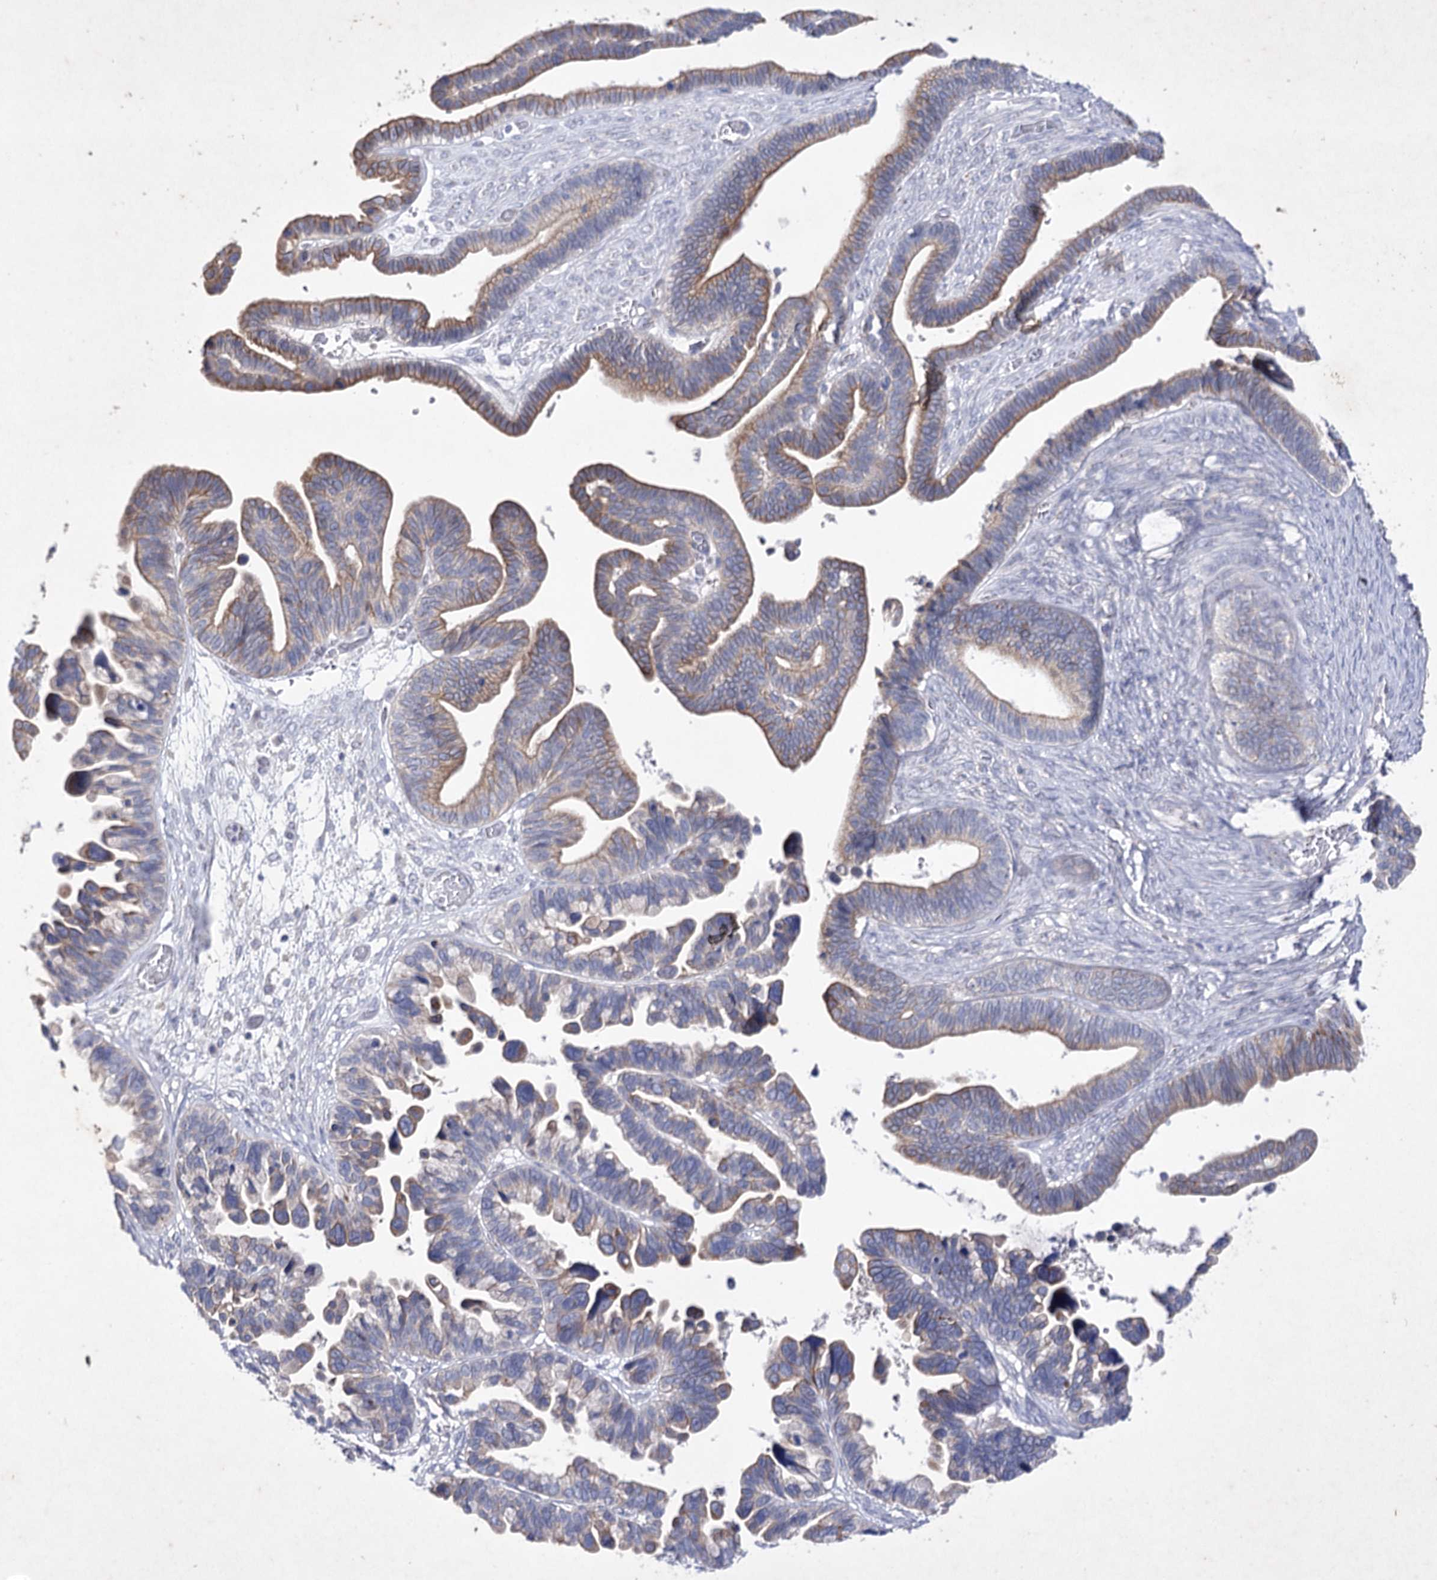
{"staining": {"intensity": "moderate", "quantity": "25%-75%", "location": "cytoplasmic/membranous"}, "tissue": "ovarian cancer", "cell_type": "Tumor cells", "image_type": "cancer", "snomed": [{"axis": "morphology", "description": "Cystadenocarcinoma, serous, NOS"}, {"axis": "topography", "description": "Ovary"}], "caption": "Human ovarian cancer stained with a brown dye shows moderate cytoplasmic/membranous positive positivity in about 25%-75% of tumor cells.", "gene": "COX15", "patient": {"sex": "female", "age": 56}}